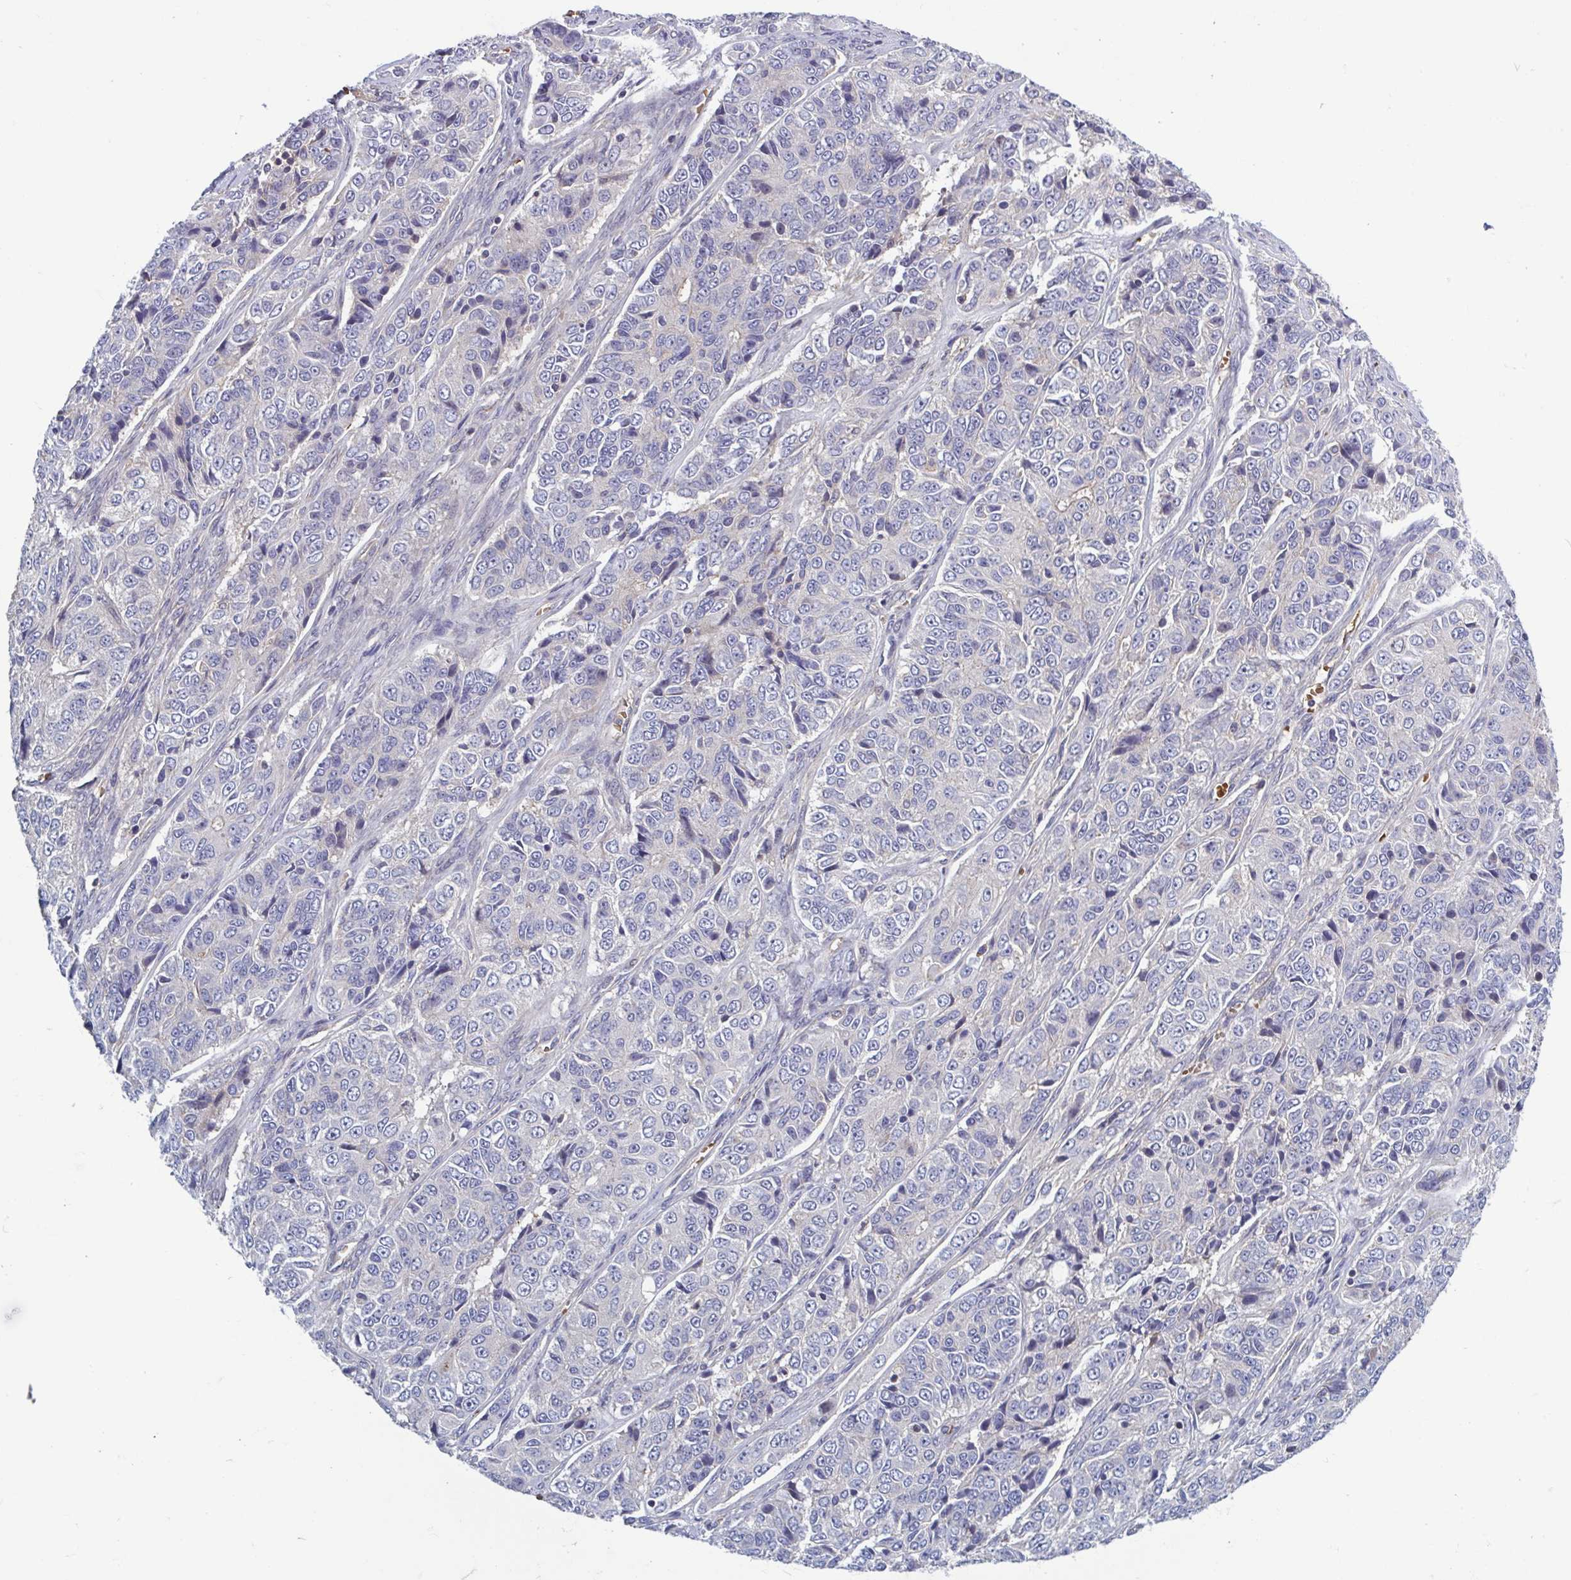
{"staining": {"intensity": "negative", "quantity": "none", "location": "none"}, "tissue": "ovarian cancer", "cell_type": "Tumor cells", "image_type": "cancer", "snomed": [{"axis": "morphology", "description": "Carcinoma, endometroid"}, {"axis": "topography", "description": "Ovary"}], "caption": "The photomicrograph reveals no staining of tumor cells in ovarian cancer (endometroid carcinoma).", "gene": "LRRC38", "patient": {"sex": "female", "age": 51}}